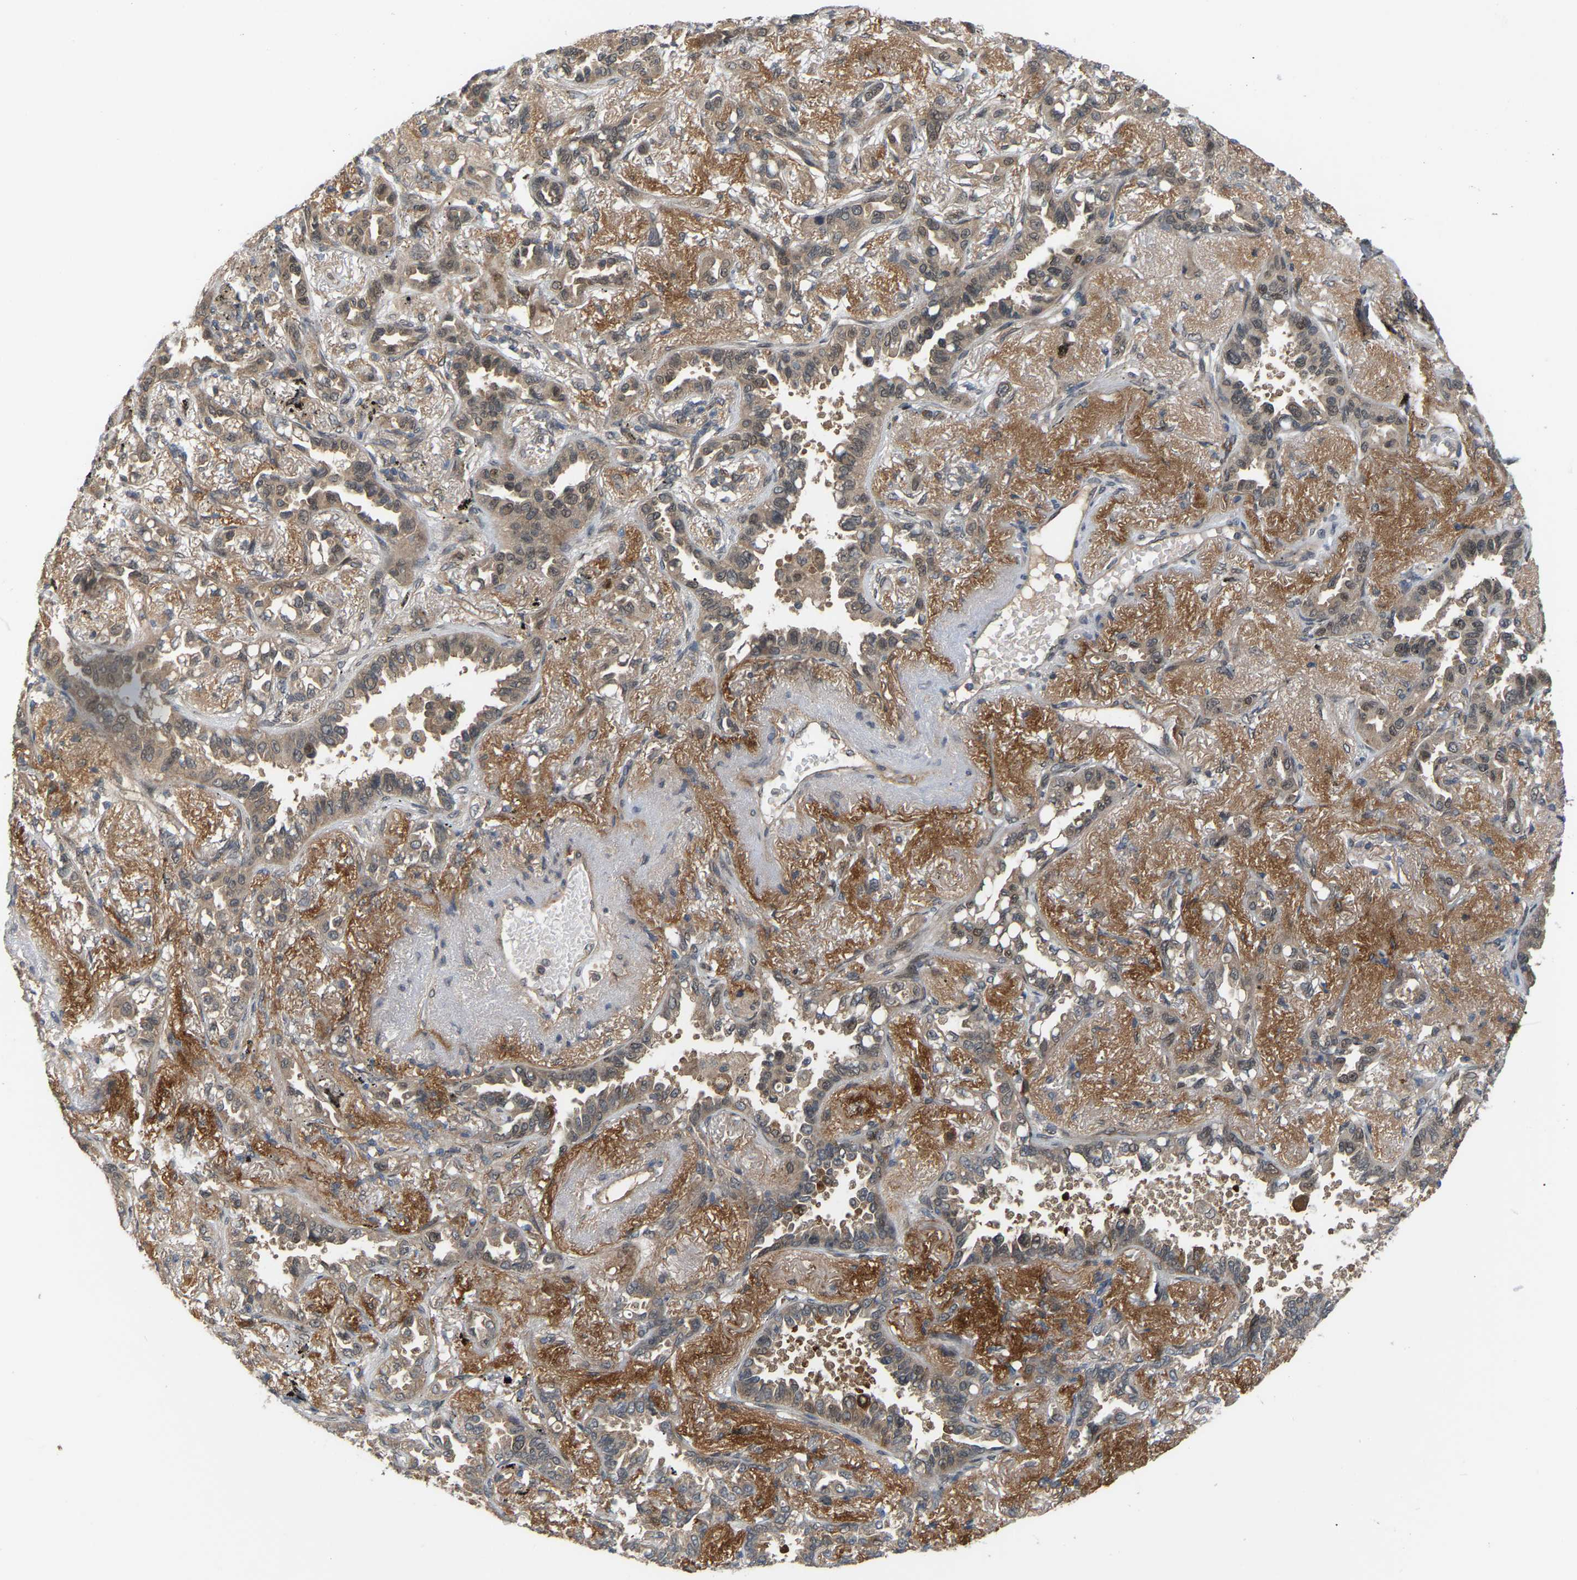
{"staining": {"intensity": "weak", "quantity": ">75%", "location": "cytoplasmic/membranous"}, "tissue": "lung cancer", "cell_type": "Tumor cells", "image_type": "cancer", "snomed": [{"axis": "morphology", "description": "Adenocarcinoma, NOS"}, {"axis": "topography", "description": "Lung"}], "caption": "There is low levels of weak cytoplasmic/membranous positivity in tumor cells of lung cancer (adenocarcinoma), as demonstrated by immunohistochemical staining (brown color).", "gene": "CROT", "patient": {"sex": "male", "age": 59}}